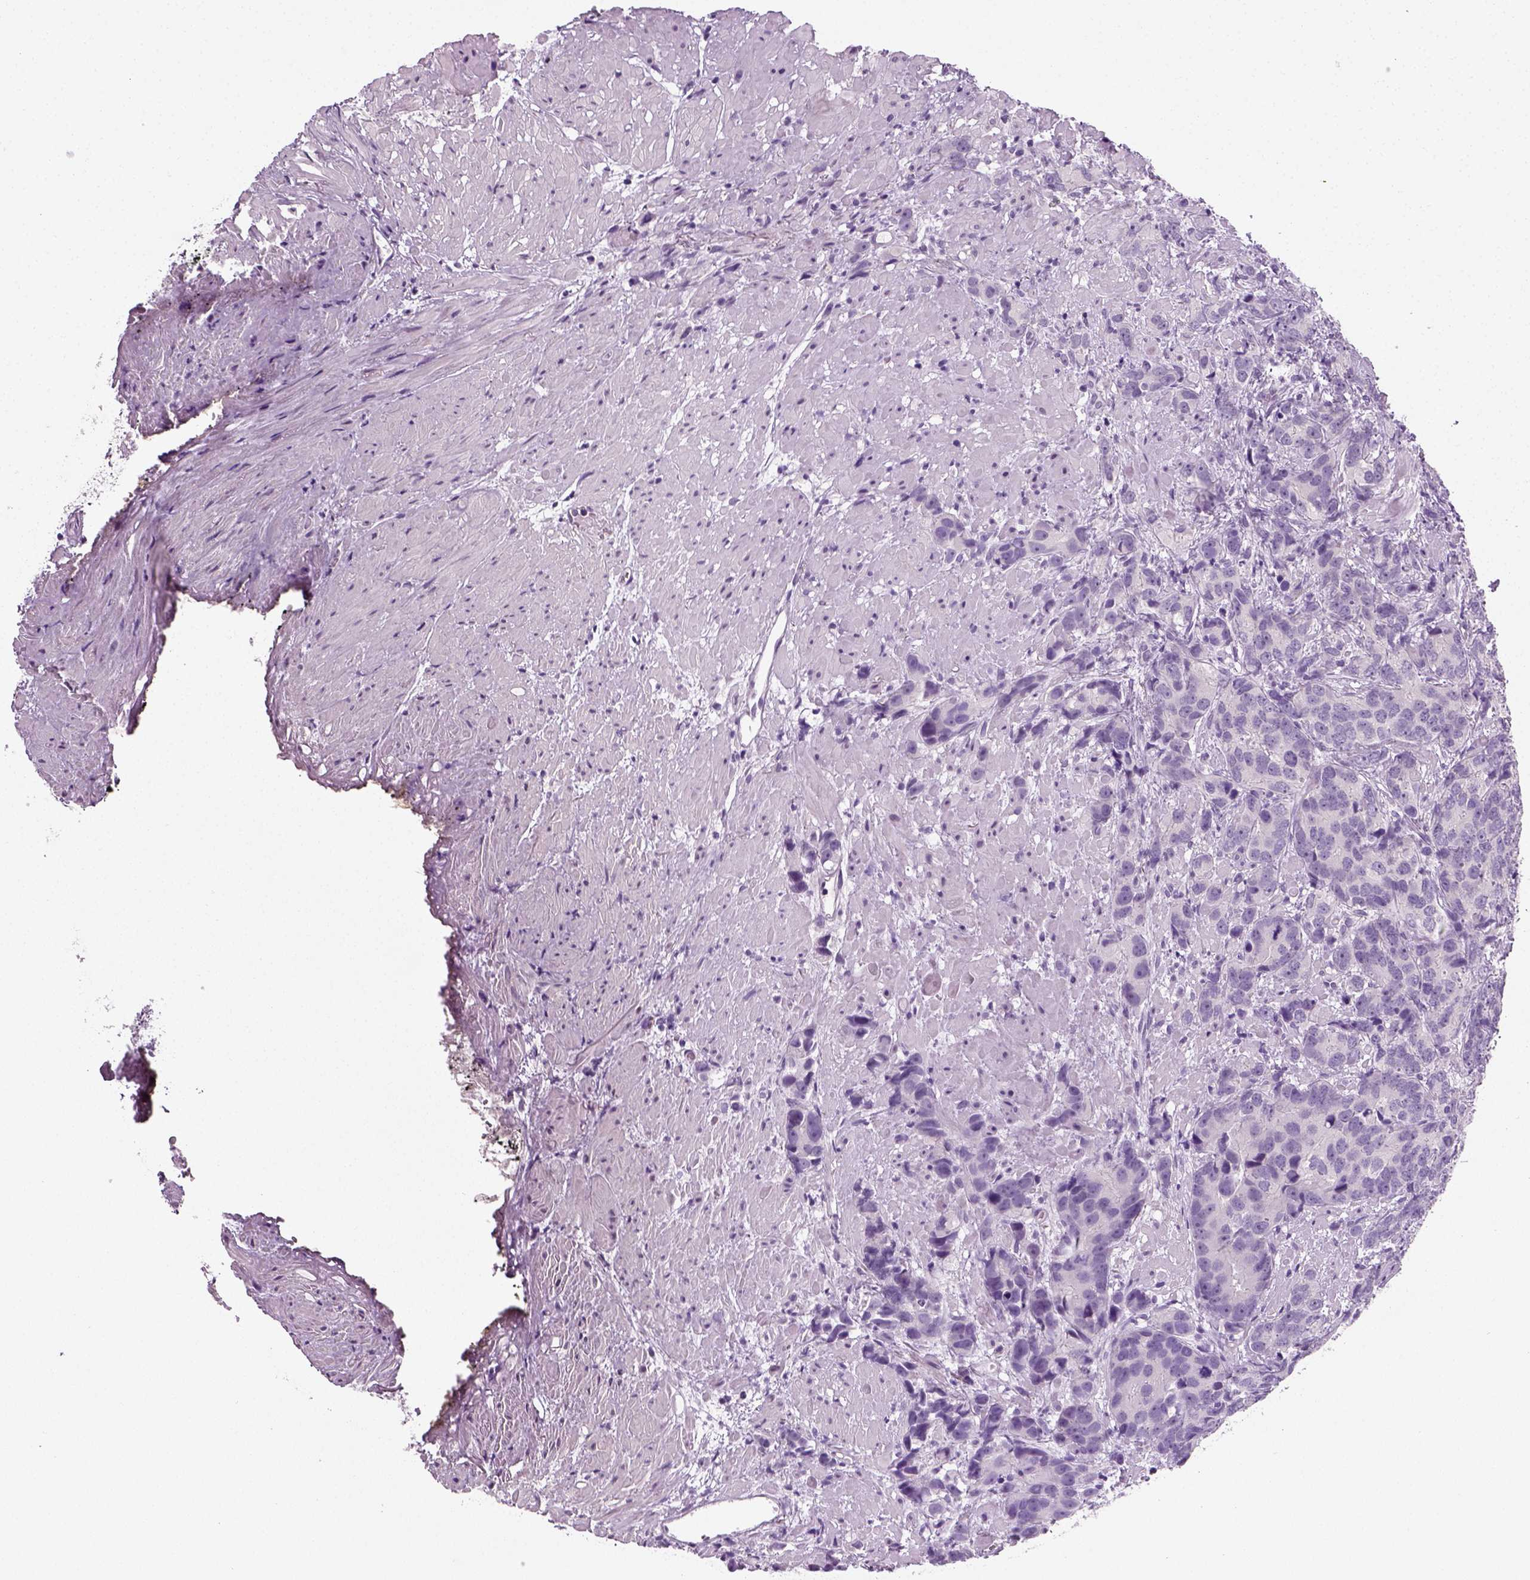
{"staining": {"intensity": "negative", "quantity": "none", "location": "none"}, "tissue": "prostate cancer", "cell_type": "Tumor cells", "image_type": "cancer", "snomed": [{"axis": "morphology", "description": "Adenocarcinoma, High grade"}, {"axis": "topography", "description": "Prostate"}], "caption": "DAB (3,3'-diaminobenzidine) immunohistochemical staining of human prostate cancer demonstrates no significant positivity in tumor cells. (DAB (3,3'-diaminobenzidine) IHC visualized using brightfield microscopy, high magnification).", "gene": "SPATA31E1", "patient": {"sex": "male", "age": 90}}